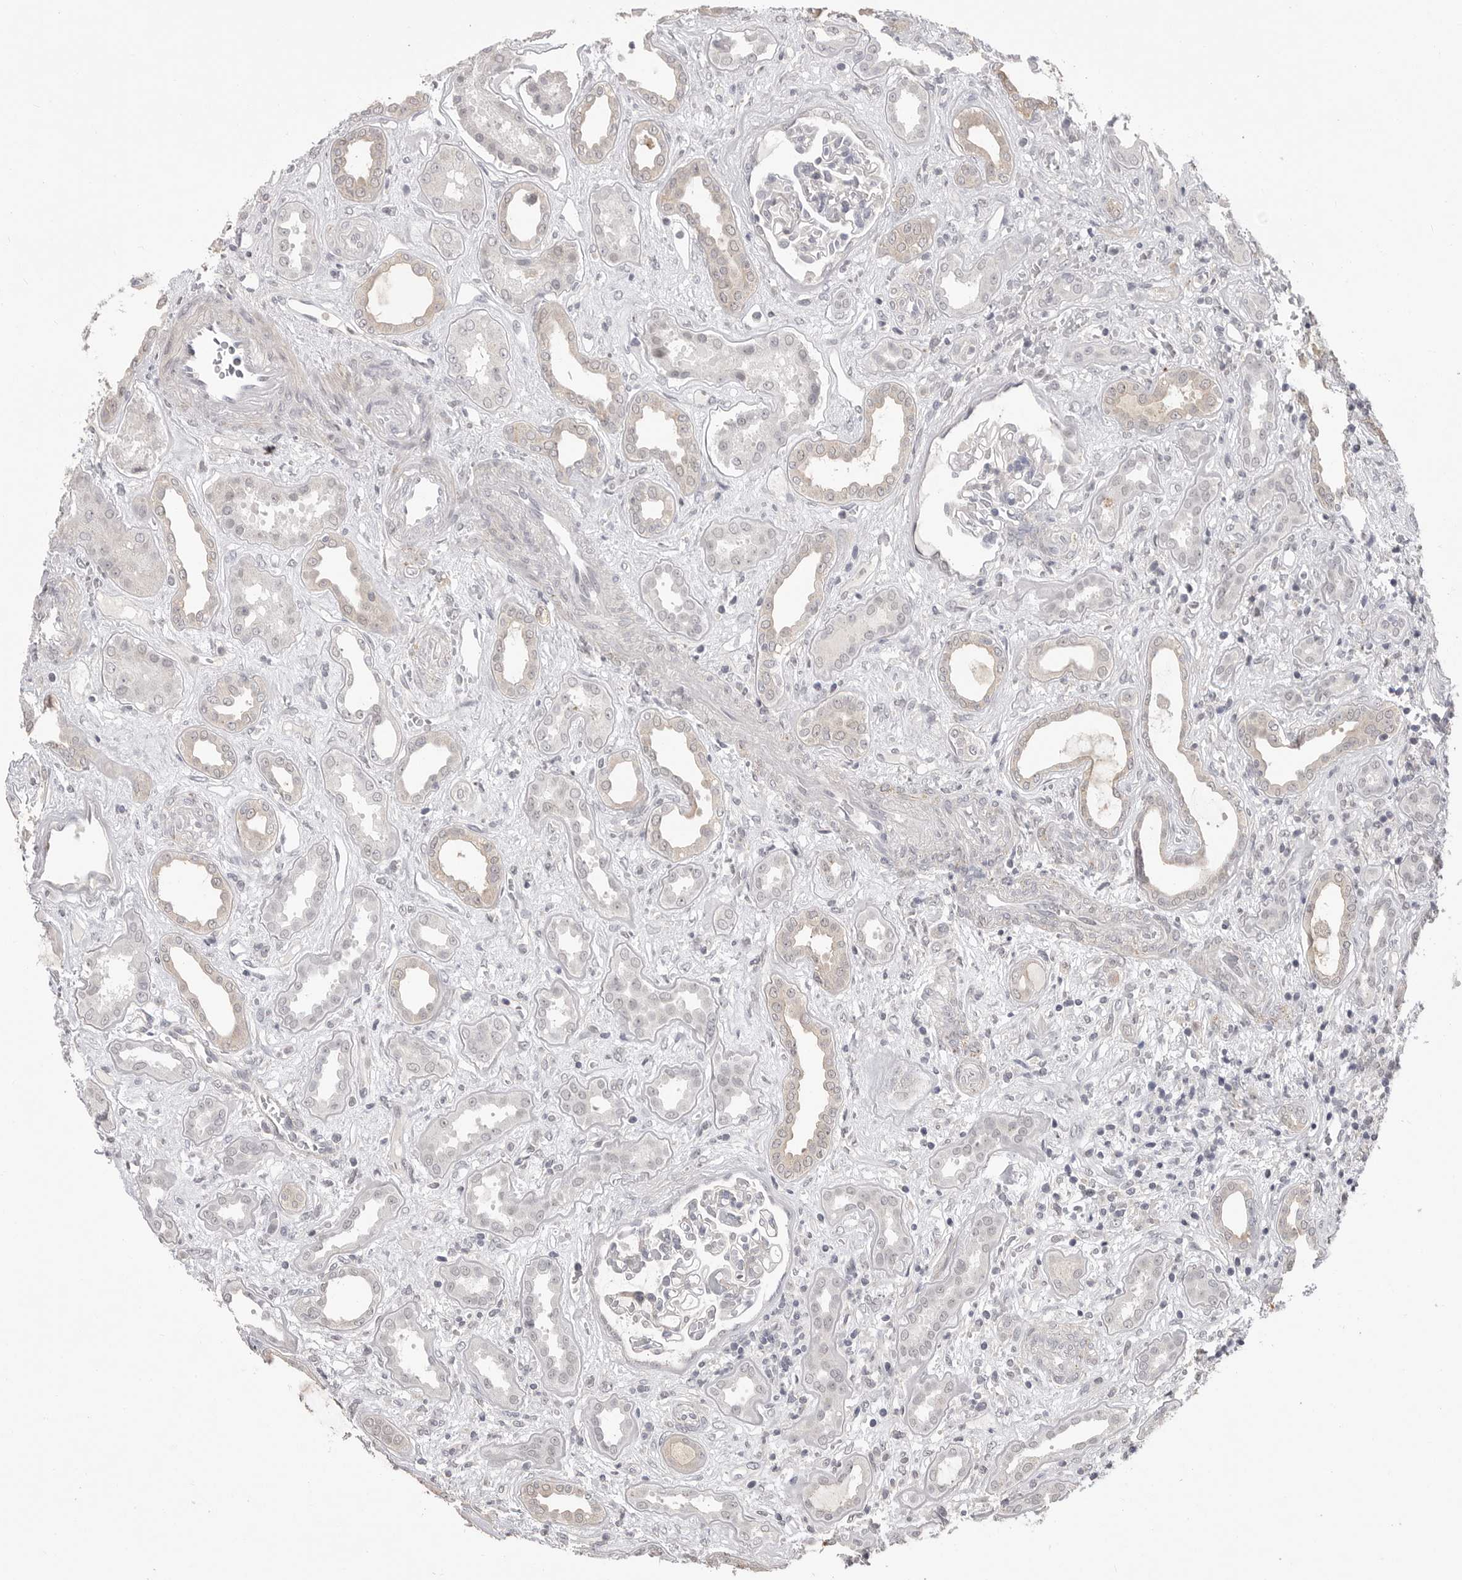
{"staining": {"intensity": "negative", "quantity": "none", "location": "none"}, "tissue": "kidney", "cell_type": "Cells in glomeruli", "image_type": "normal", "snomed": [{"axis": "morphology", "description": "Normal tissue, NOS"}, {"axis": "topography", "description": "Kidney"}], "caption": "High power microscopy photomicrograph of an immunohistochemistry (IHC) histopathology image of normal kidney, revealing no significant positivity in cells in glomeruli.", "gene": "PLEKHF1", "patient": {"sex": "male", "age": 59}}